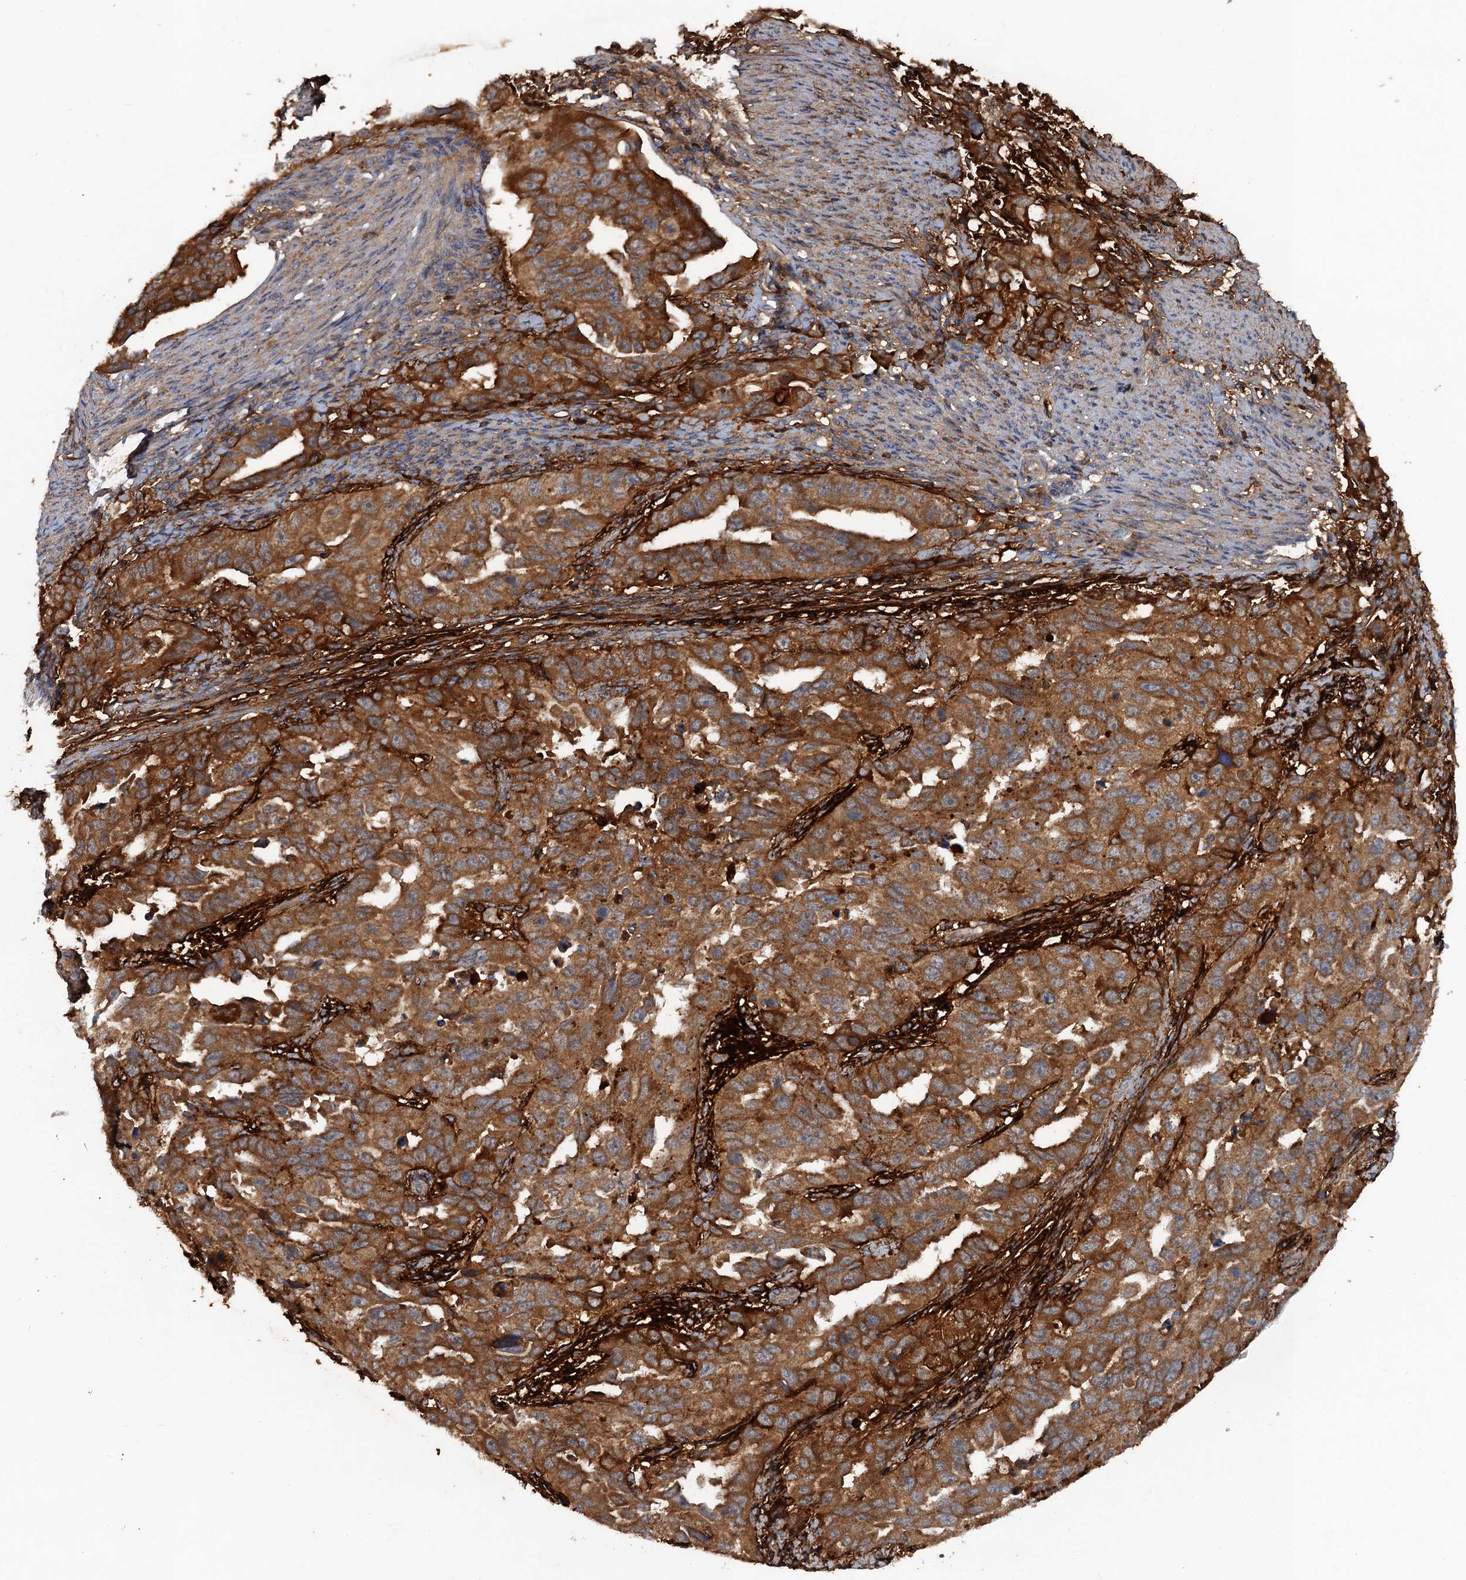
{"staining": {"intensity": "moderate", "quantity": ">75%", "location": "cytoplasmic/membranous"}, "tissue": "endometrial cancer", "cell_type": "Tumor cells", "image_type": "cancer", "snomed": [{"axis": "morphology", "description": "Adenocarcinoma, NOS"}, {"axis": "topography", "description": "Endometrium"}], "caption": "This is an image of IHC staining of endometrial cancer (adenocarcinoma), which shows moderate positivity in the cytoplasmic/membranous of tumor cells.", "gene": "HAPLN3", "patient": {"sex": "female", "age": 65}}